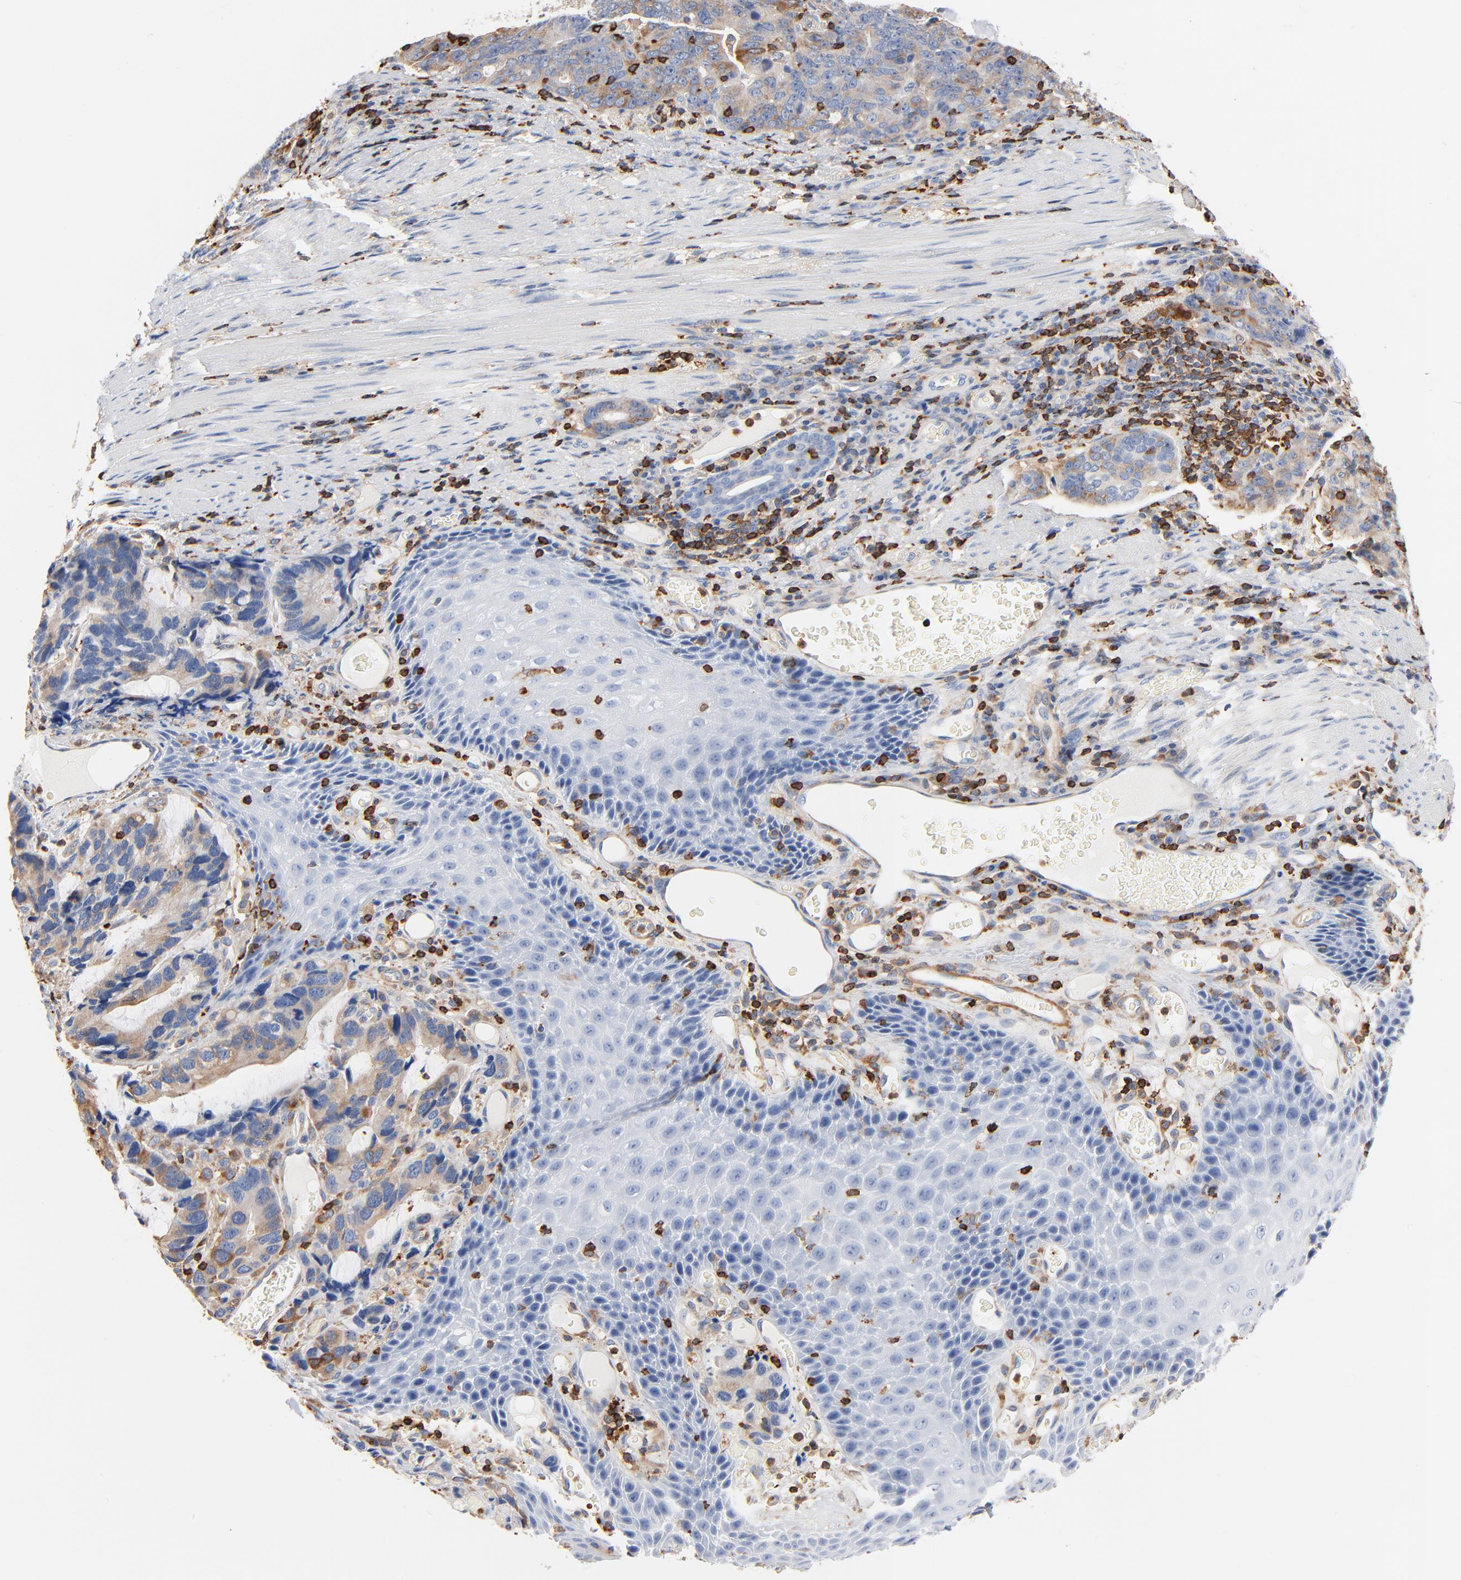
{"staining": {"intensity": "weak", "quantity": ">75%", "location": "cytoplasmic/membranous"}, "tissue": "stomach cancer", "cell_type": "Tumor cells", "image_type": "cancer", "snomed": [{"axis": "morphology", "description": "Adenocarcinoma, NOS"}, {"axis": "topography", "description": "Esophagus"}, {"axis": "topography", "description": "Stomach"}], "caption": "Weak cytoplasmic/membranous expression for a protein is seen in about >75% of tumor cells of stomach cancer using IHC.", "gene": "SH3KBP1", "patient": {"sex": "male", "age": 74}}